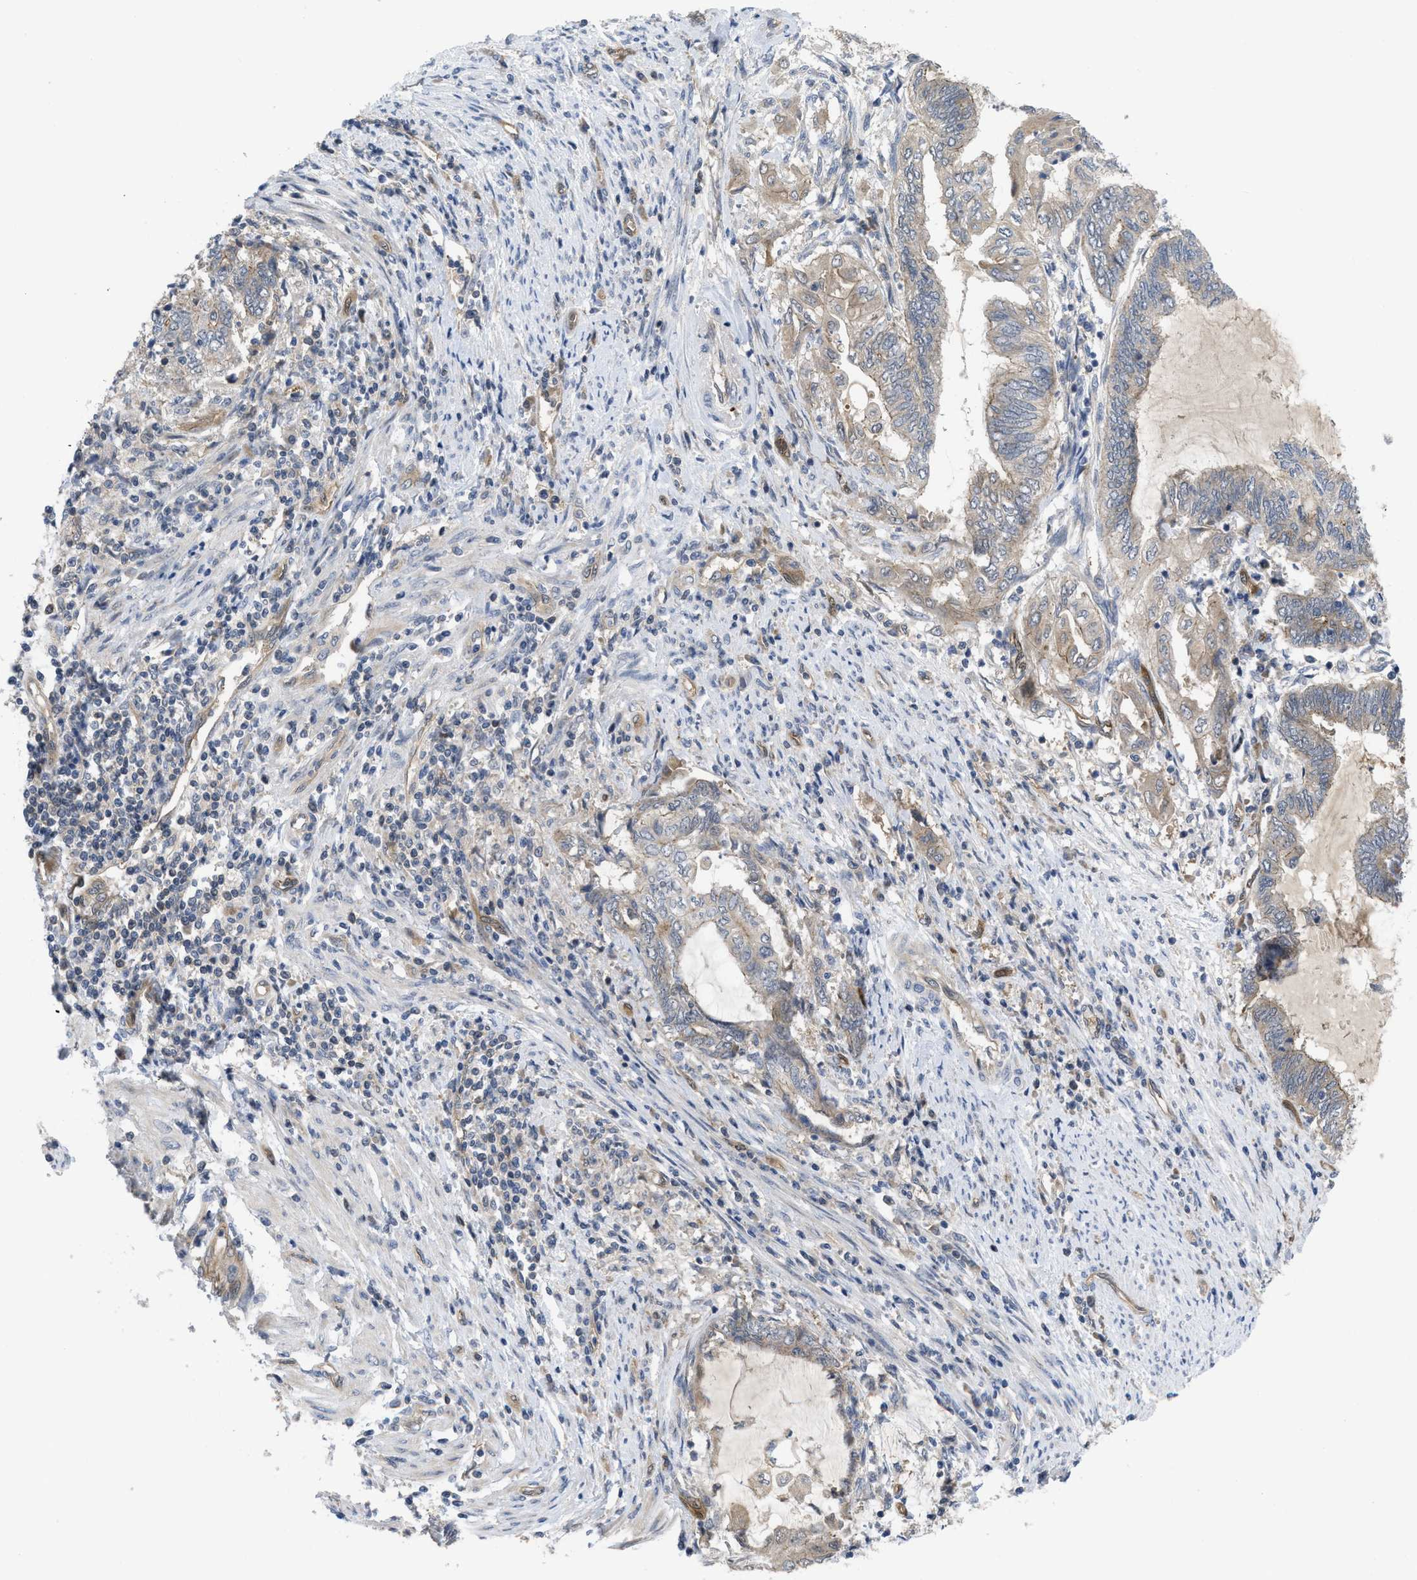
{"staining": {"intensity": "weak", "quantity": "<25%", "location": "cytoplasmic/membranous"}, "tissue": "endometrial cancer", "cell_type": "Tumor cells", "image_type": "cancer", "snomed": [{"axis": "morphology", "description": "Adenocarcinoma, NOS"}, {"axis": "topography", "description": "Uterus"}, {"axis": "topography", "description": "Endometrium"}], "caption": "High power microscopy image of an immunohistochemistry photomicrograph of endometrial cancer, revealing no significant staining in tumor cells.", "gene": "LDAF1", "patient": {"sex": "female", "age": 70}}